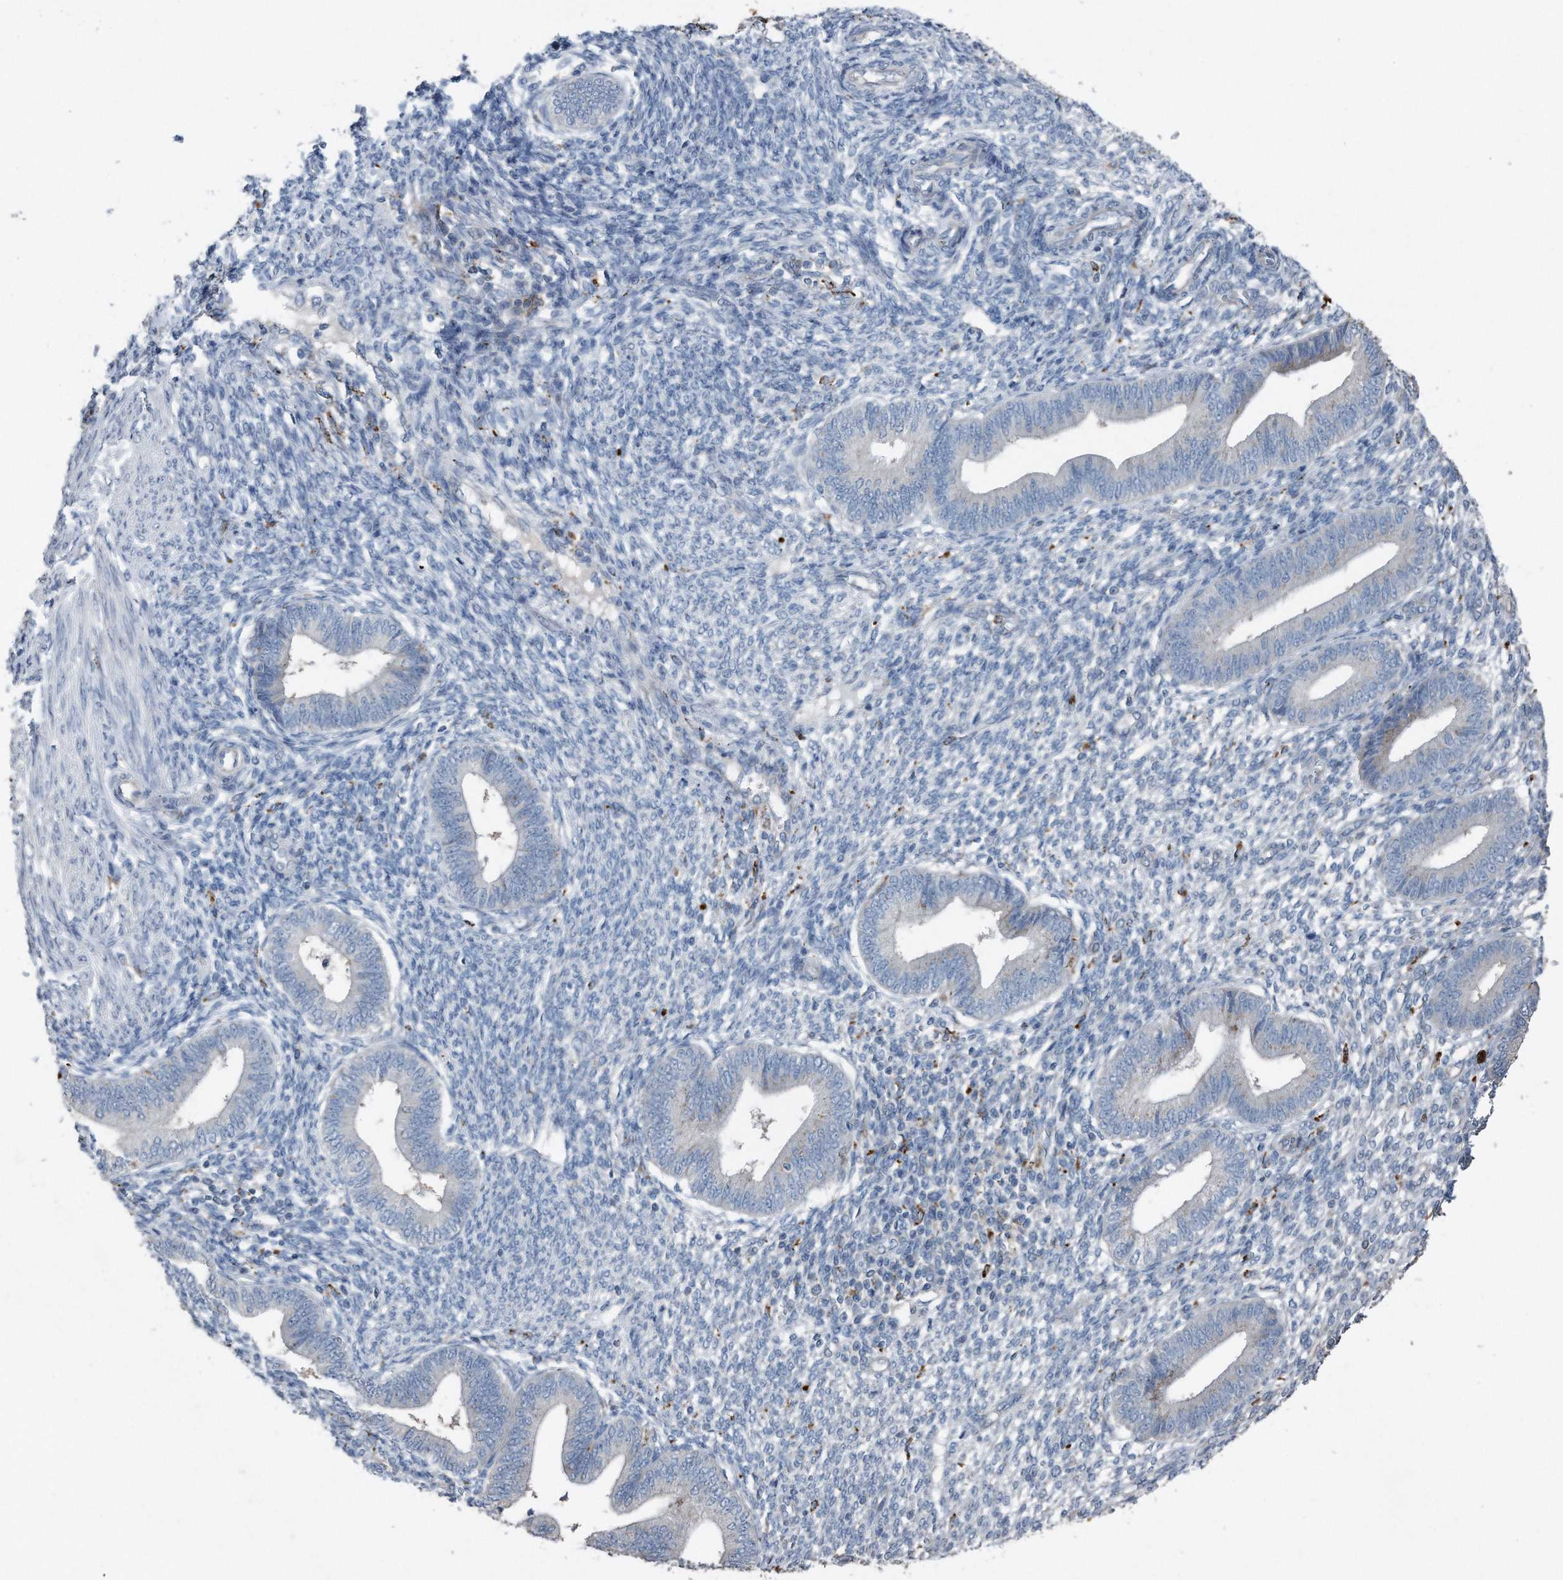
{"staining": {"intensity": "negative", "quantity": "none", "location": "none"}, "tissue": "endometrium", "cell_type": "Cells in endometrial stroma", "image_type": "normal", "snomed": [{"axis": "morphology", "description": "Normal tissue, NOS"}, {"axis": "topography", "description": "Endometrium"}], "caption": "This image is of normal endometrium stained with immunohistochemistry (IHC) to label a protein in brown with the nuclei are counter-stained blue. There is no positivity in cells in endometrial stroma.", "gene": "ZNF772", "patient": {"sex": "female", "age": 46}}